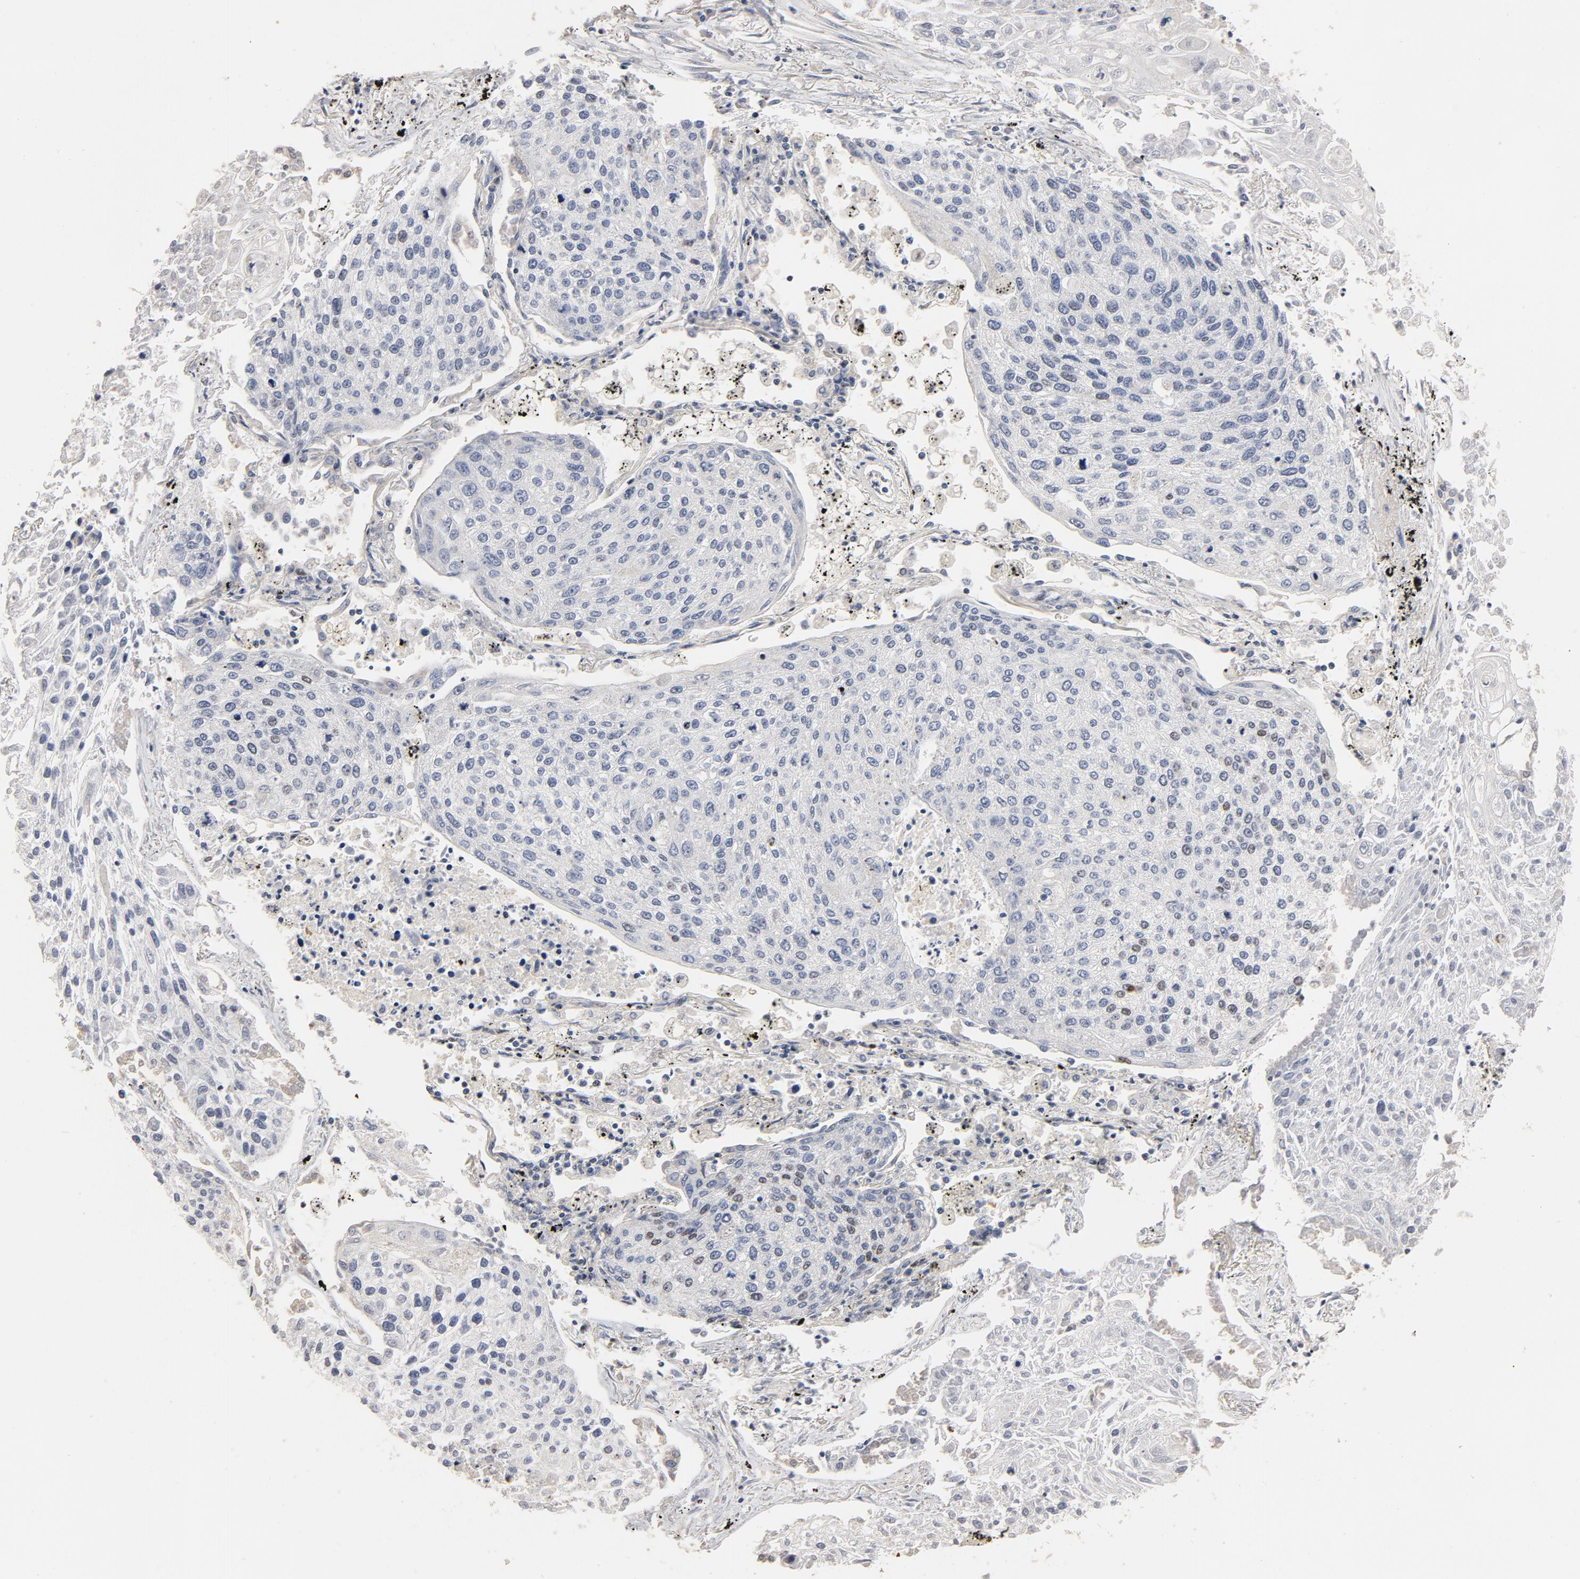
{"staining": {"intensity": "moderate", "quantity": "<25%", "location": "nuclear"}, "tissue": "lung cancer", "cell_type": "Tumor cells", "image_type": "cancer", "snomed": [{"axis": "morphology", "description": "Squamous cell carcinoma, NOS"}, {"axis": "topography", "description": "Lung"}], "caption": "There is low levels of moderate nuclear staining in tumor cells of squamous cell carcinoma (lung), as demonstrated by immunohistochemical staining (brown color).", "gene": "TP53RK", "patient": {"sex": "male", "age": 75}}